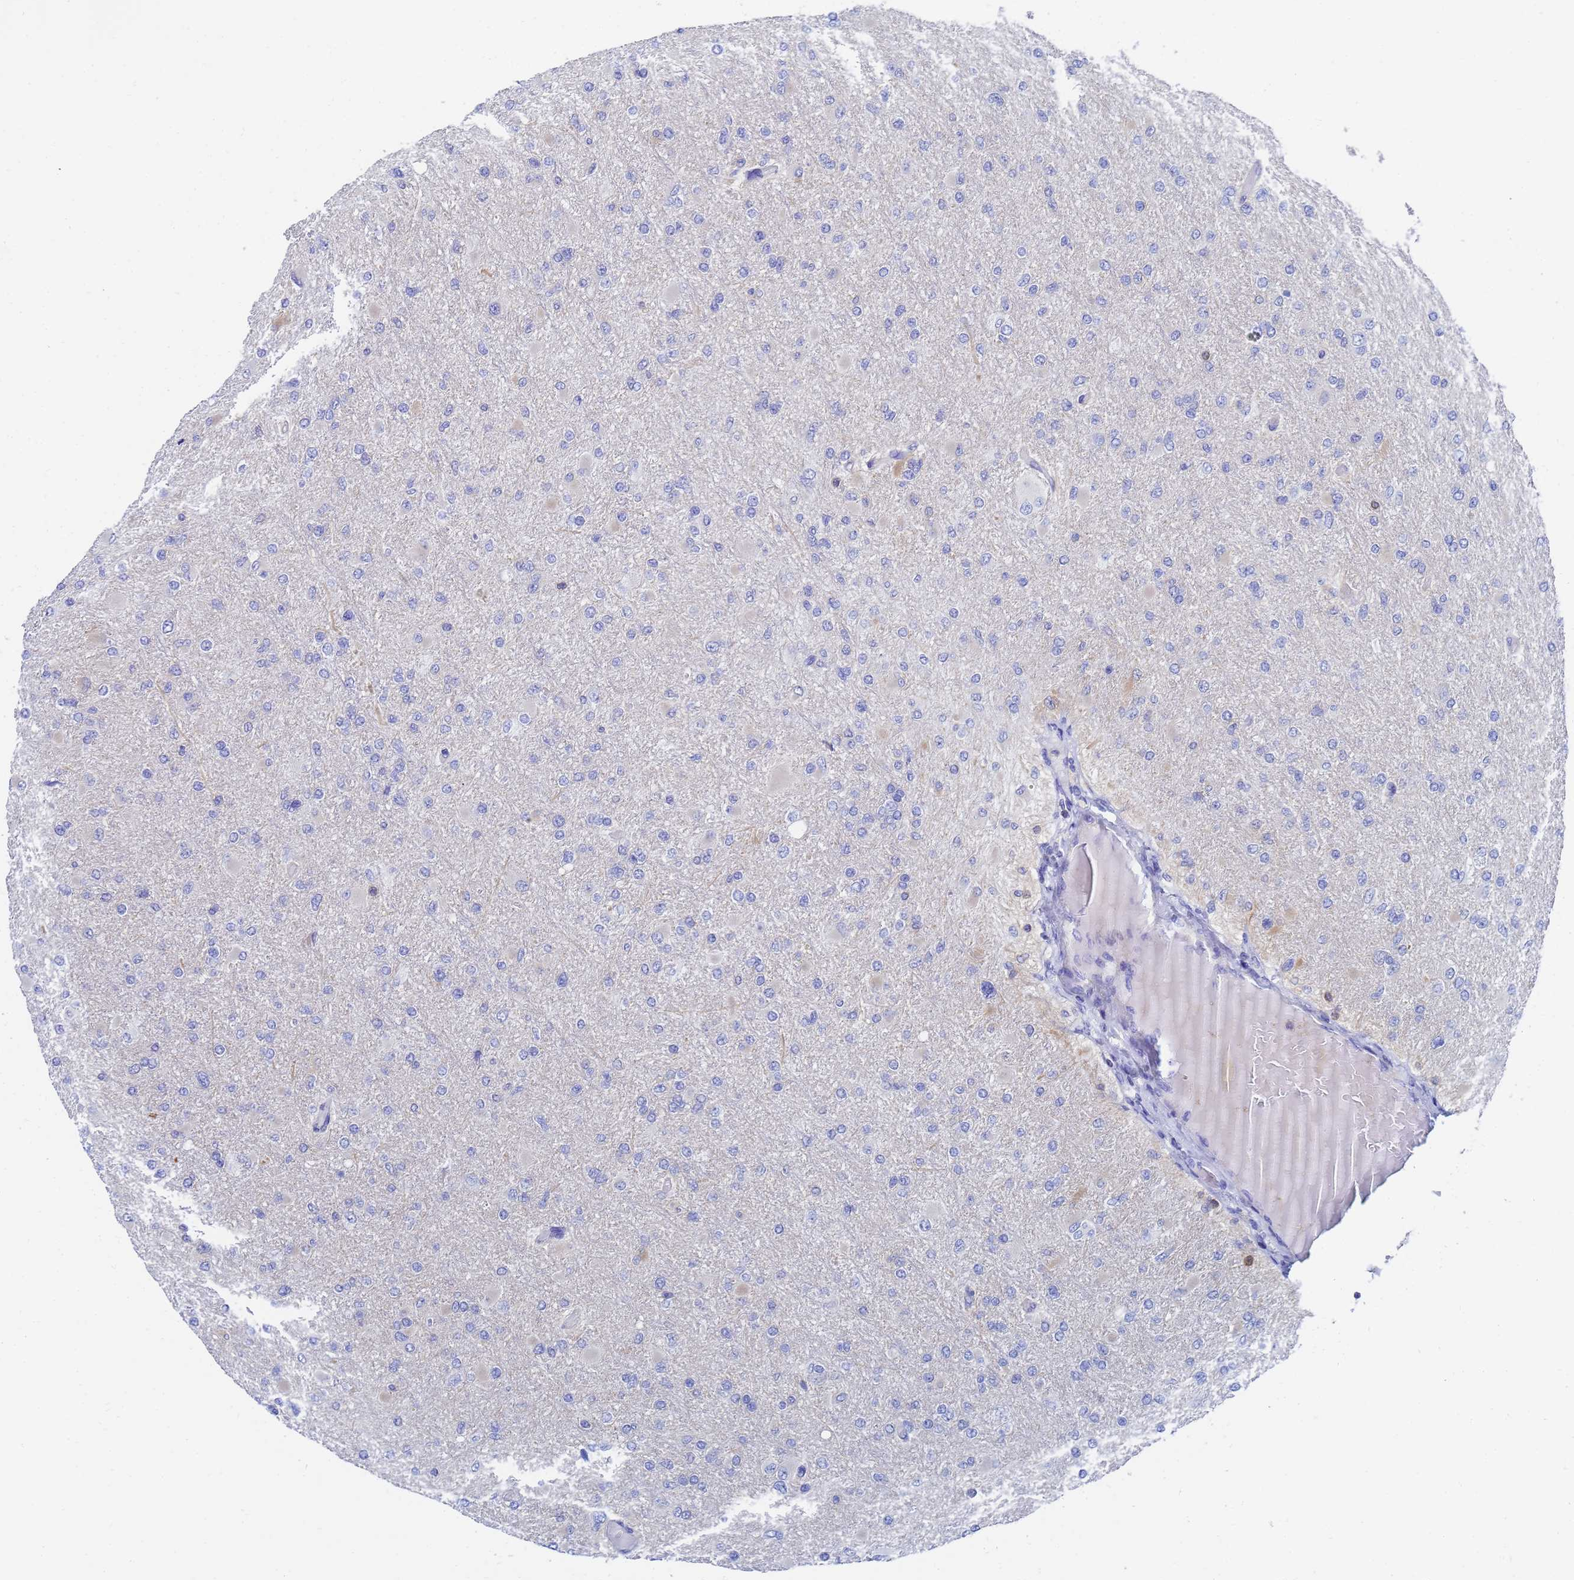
{"staining": {"intensity": "negative", "quantity": "none", "location": "none"}, "tissue": "glioma", "cell_type": "Tumor cells", "image_type": "cancer", "snomed": [{"axis": "morphology", "description": "Glioma, malignant, High grade"}, {"axis": "topography", "description": "Cerebral cortex"}], "caption": "High magnification brightfield microscopy of high-grade glioma (malignant) stained with DAB (brown) and counterstained with hematoxylin (blue): tumor cells show no significant positivity.", "gene": "GCHFR", "patient": {"sex": "female", "age": 36}}